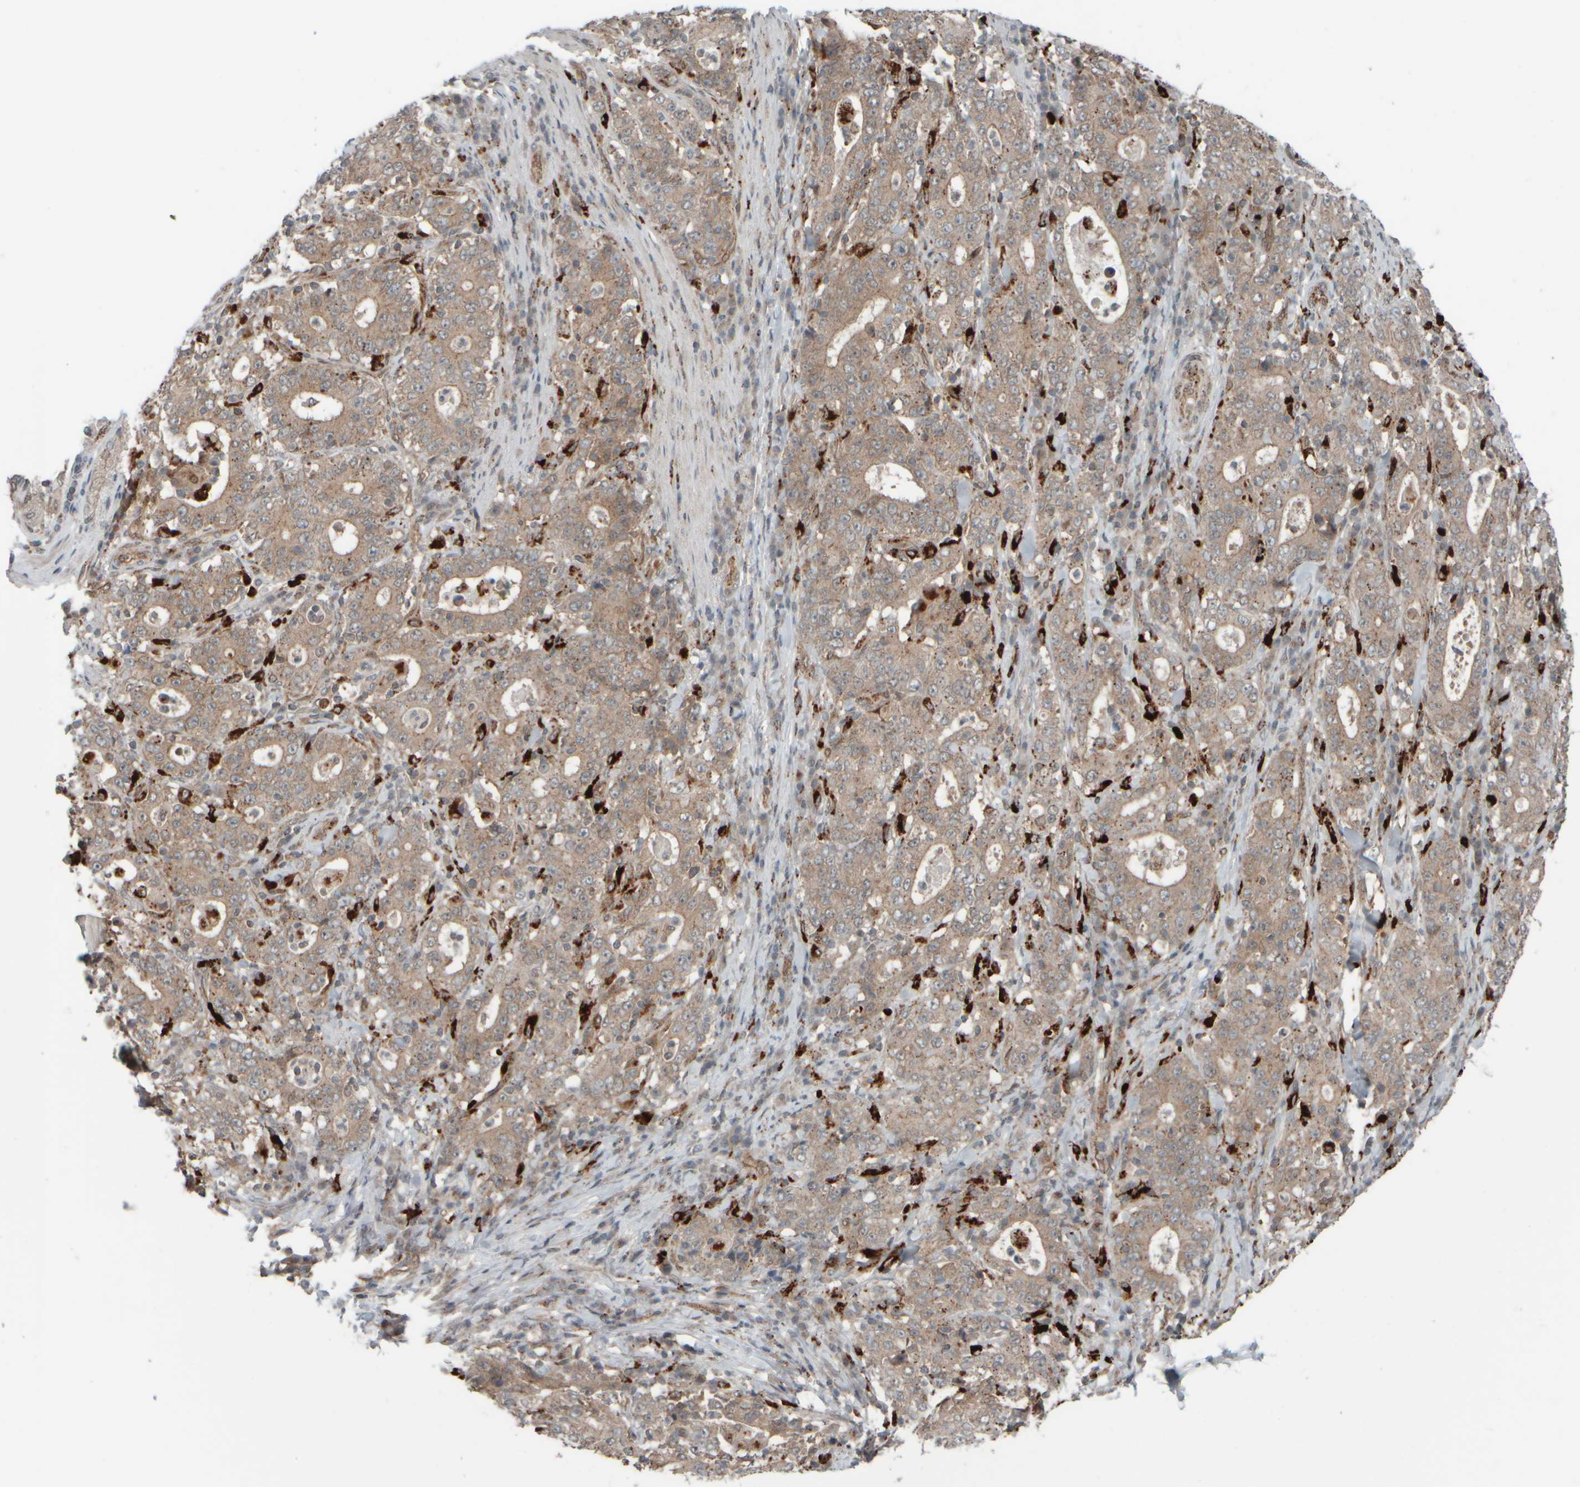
{"staining": {"intensity": "weak", "quantity": ">75%", "location": "cytoplasmic/membranous"}, "tissue": "stomach cancer", "cell_type": "Tumor cells", "image_type": "cancer", "snomed": [{"axis": "morphology", "description": "Normal tissue, NOS"}, {"axis": "morphology", "description": "Adenocarcinoma, NOS"}, {"axis": "topography", "description": "Stomach, upper"}, {"axis": "topography", "description": "Stomach"}], "caption": "DAB (3,3'-diaminobenzidine) immunohistochemical staining of human stomach cancer (adenocarcinoma) demonstrates weak cytoplasmic/membranous protein staining in approximately >75% of tumor cells.", "gene": "GIGYF1", "patient": {"sex": "male", "age": 59}}